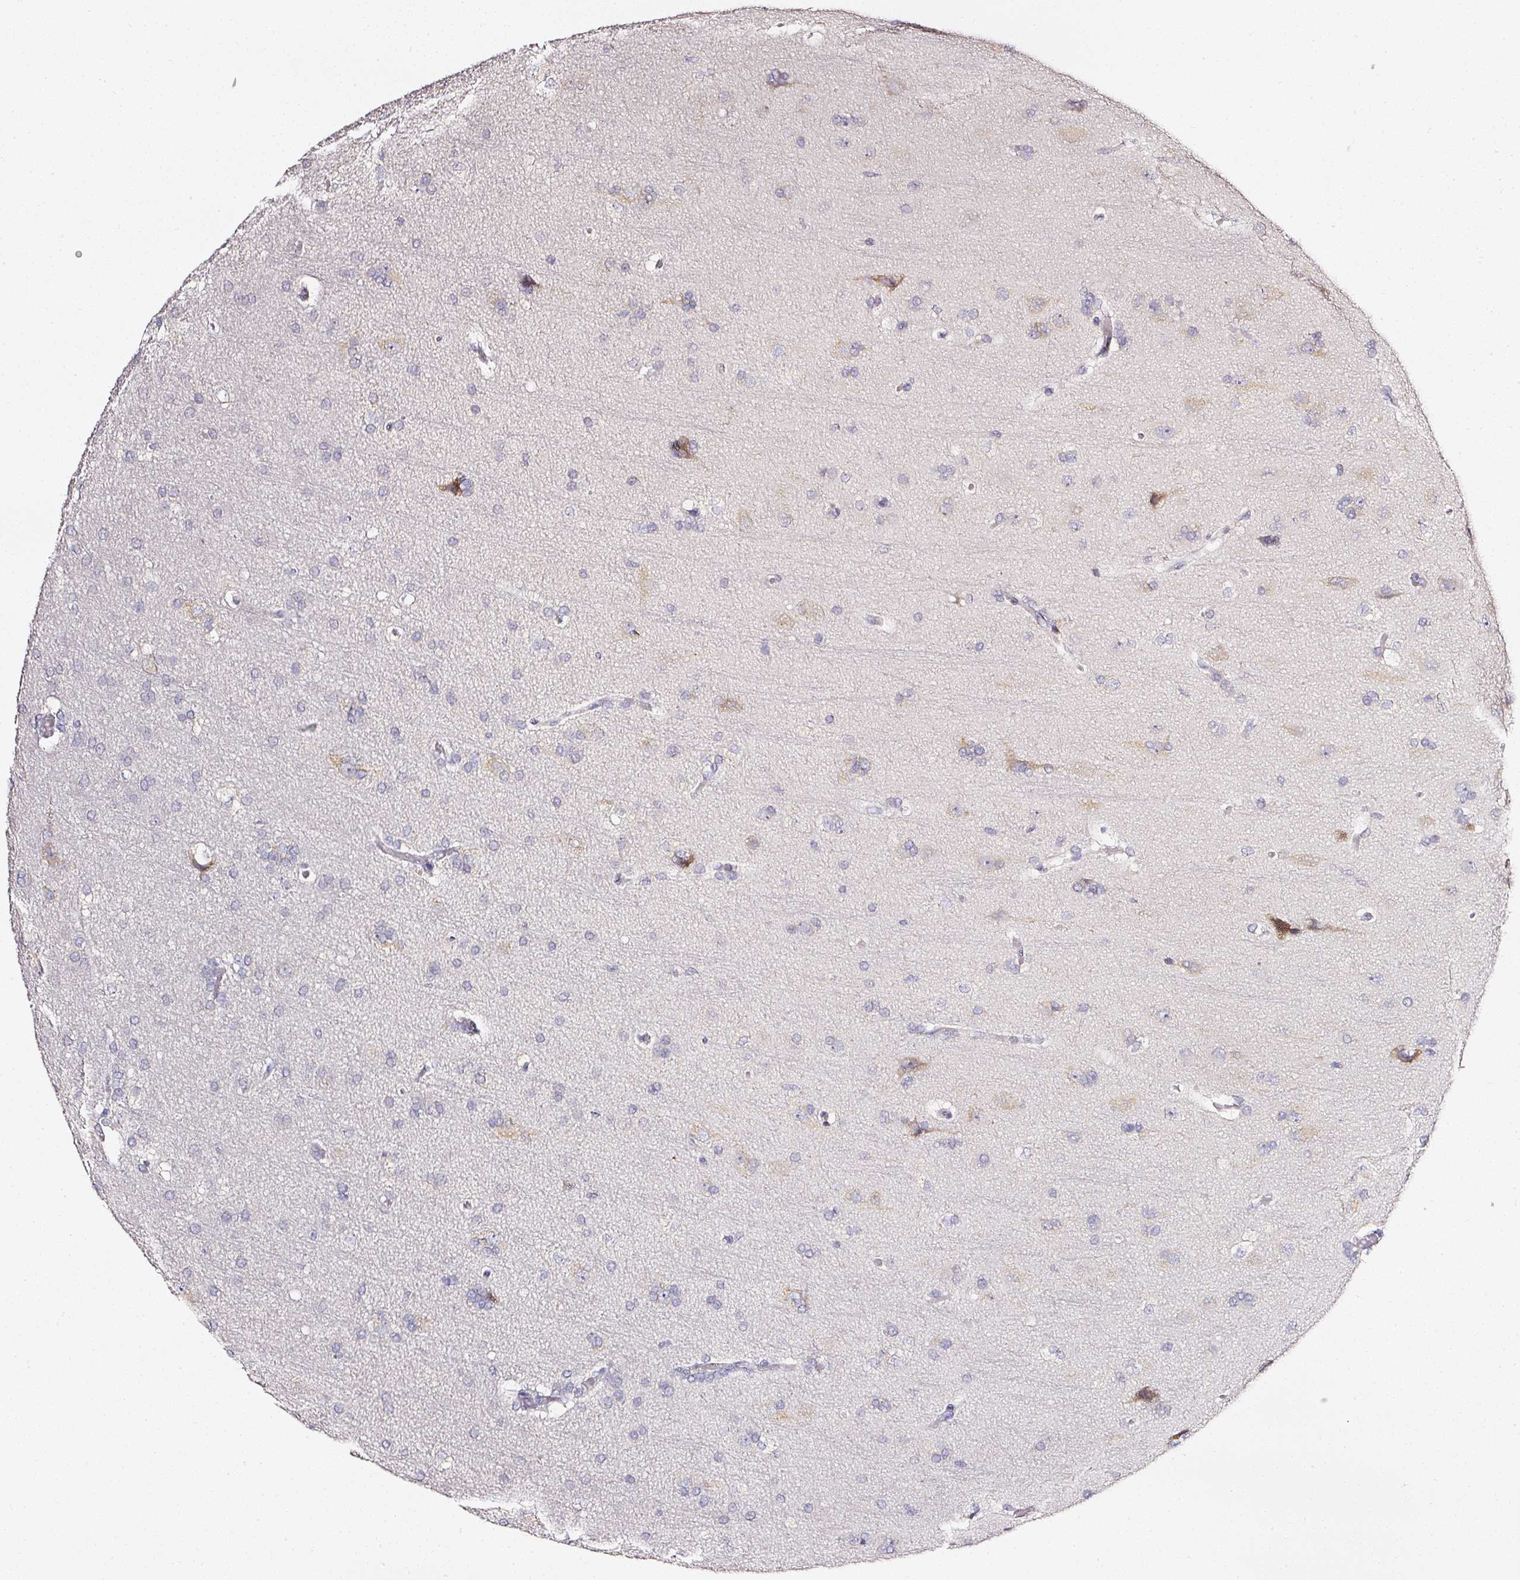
{"staining": {"intensity": "negative", "quantity": "none", "location": "none"}, "tissue": "glioma", "cell_type": "Tumor cells", "image_type": "cancer", "snomed": [{"axis": "morphology", "description": "Glioma, malignant, High grade"}, {"axis": "topography", "description": "Brain"}], "caption": "This photomicrograph is of glioma stained with immunohistochemistry to label a protein in brown with the nuclei are counter-stained blue. There is no staining in tumor cells. (Immunohistochemistry, brightfield microscopy, high magnification).", "gene": "NTRK1", "patient": {"sex": "male", "age": 56}}